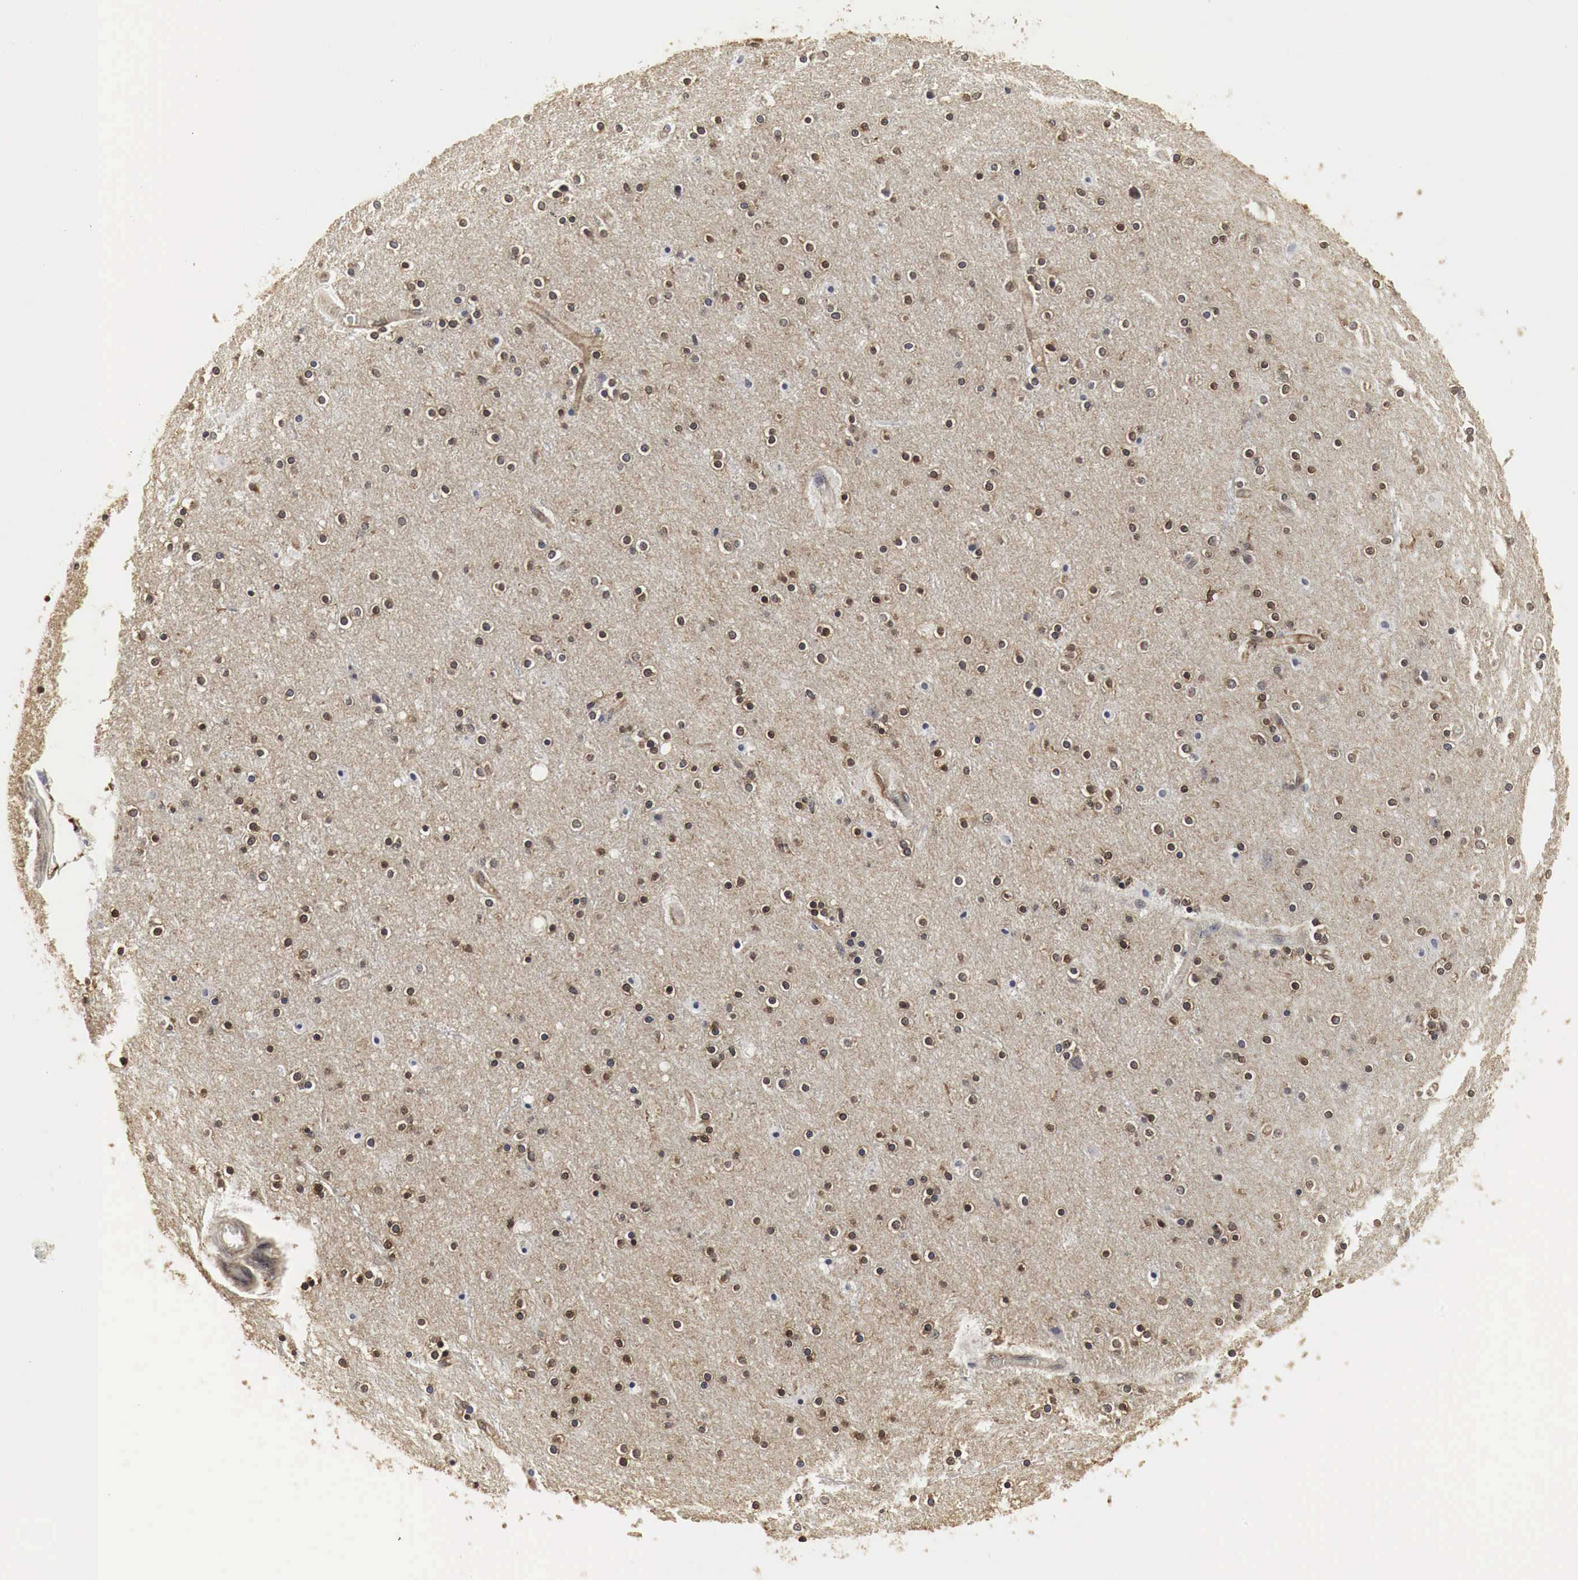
{"staining": {"intensity": "weak", "quantity": "25%-75%", "location": "cytoplasmic/membranous,nuclear"}, "tissue": "cerebral cortex", "cell_type": "Endothelial cells", "image_type": "normal", "snomed": [{"axis": "morphology", "description": "Normal tissue, NOS"}, {"axis": "topography", "description": "Cerebral cortex"}], "caption": "DAB (3,3'-diaminobenzidine) immunohistochemical staining of normal human cerebral cortex reveals weak cytoplasmic/membranous,nuclear protein expression in approximately 25%-75% of endothelial cells. The staining was performed using DAB (3,3'-diaminobenzidine) to visualize the protein expression in brown, while the nuclei were stained in blue with hematoxylin (Magnification: 20x).", "gene": "SPIN1", "patient": {"sex": "female", "age": 54}}